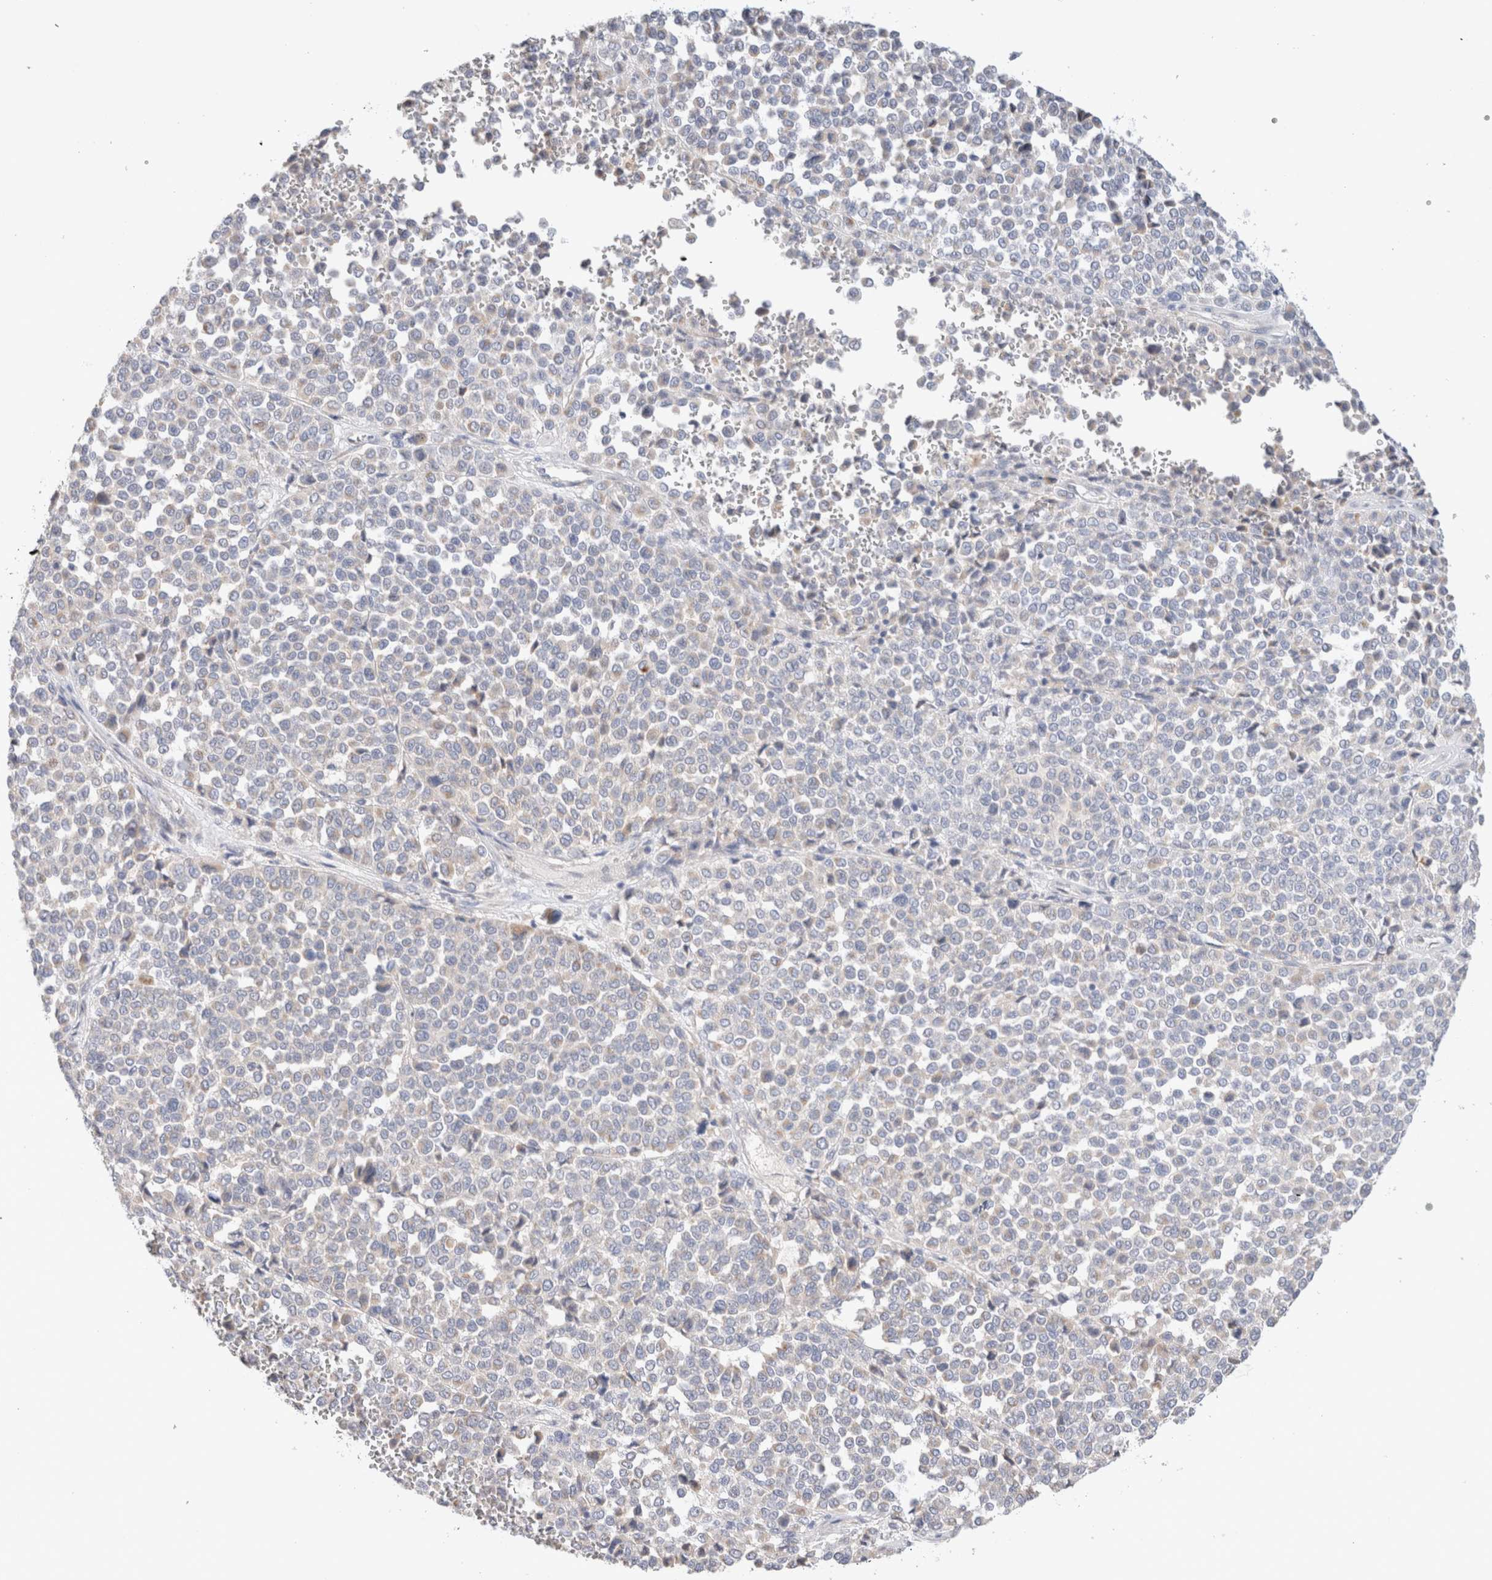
{"staining": {"intensity": "negative", "quantity": "none", "location": "none"}, "tissue": "melanoma", "cell_type": "Tumor cells", "image_type": "cancer", "snomed": [{"axis": "morphology", "description": "Malignant melanoma, Metastatic site"}, {"axis": "topography", "description": "Pancreas"}], "caption": "Tumor cells are negative for protein expression in human malignant melanoma (metastatic site). (DAB (3,3'-diaminobenzidine) immunohistochemistry with hematoxylin counter stain).", "gene": "GADD45G", "patient": {"sex": "female", "age": 30}}